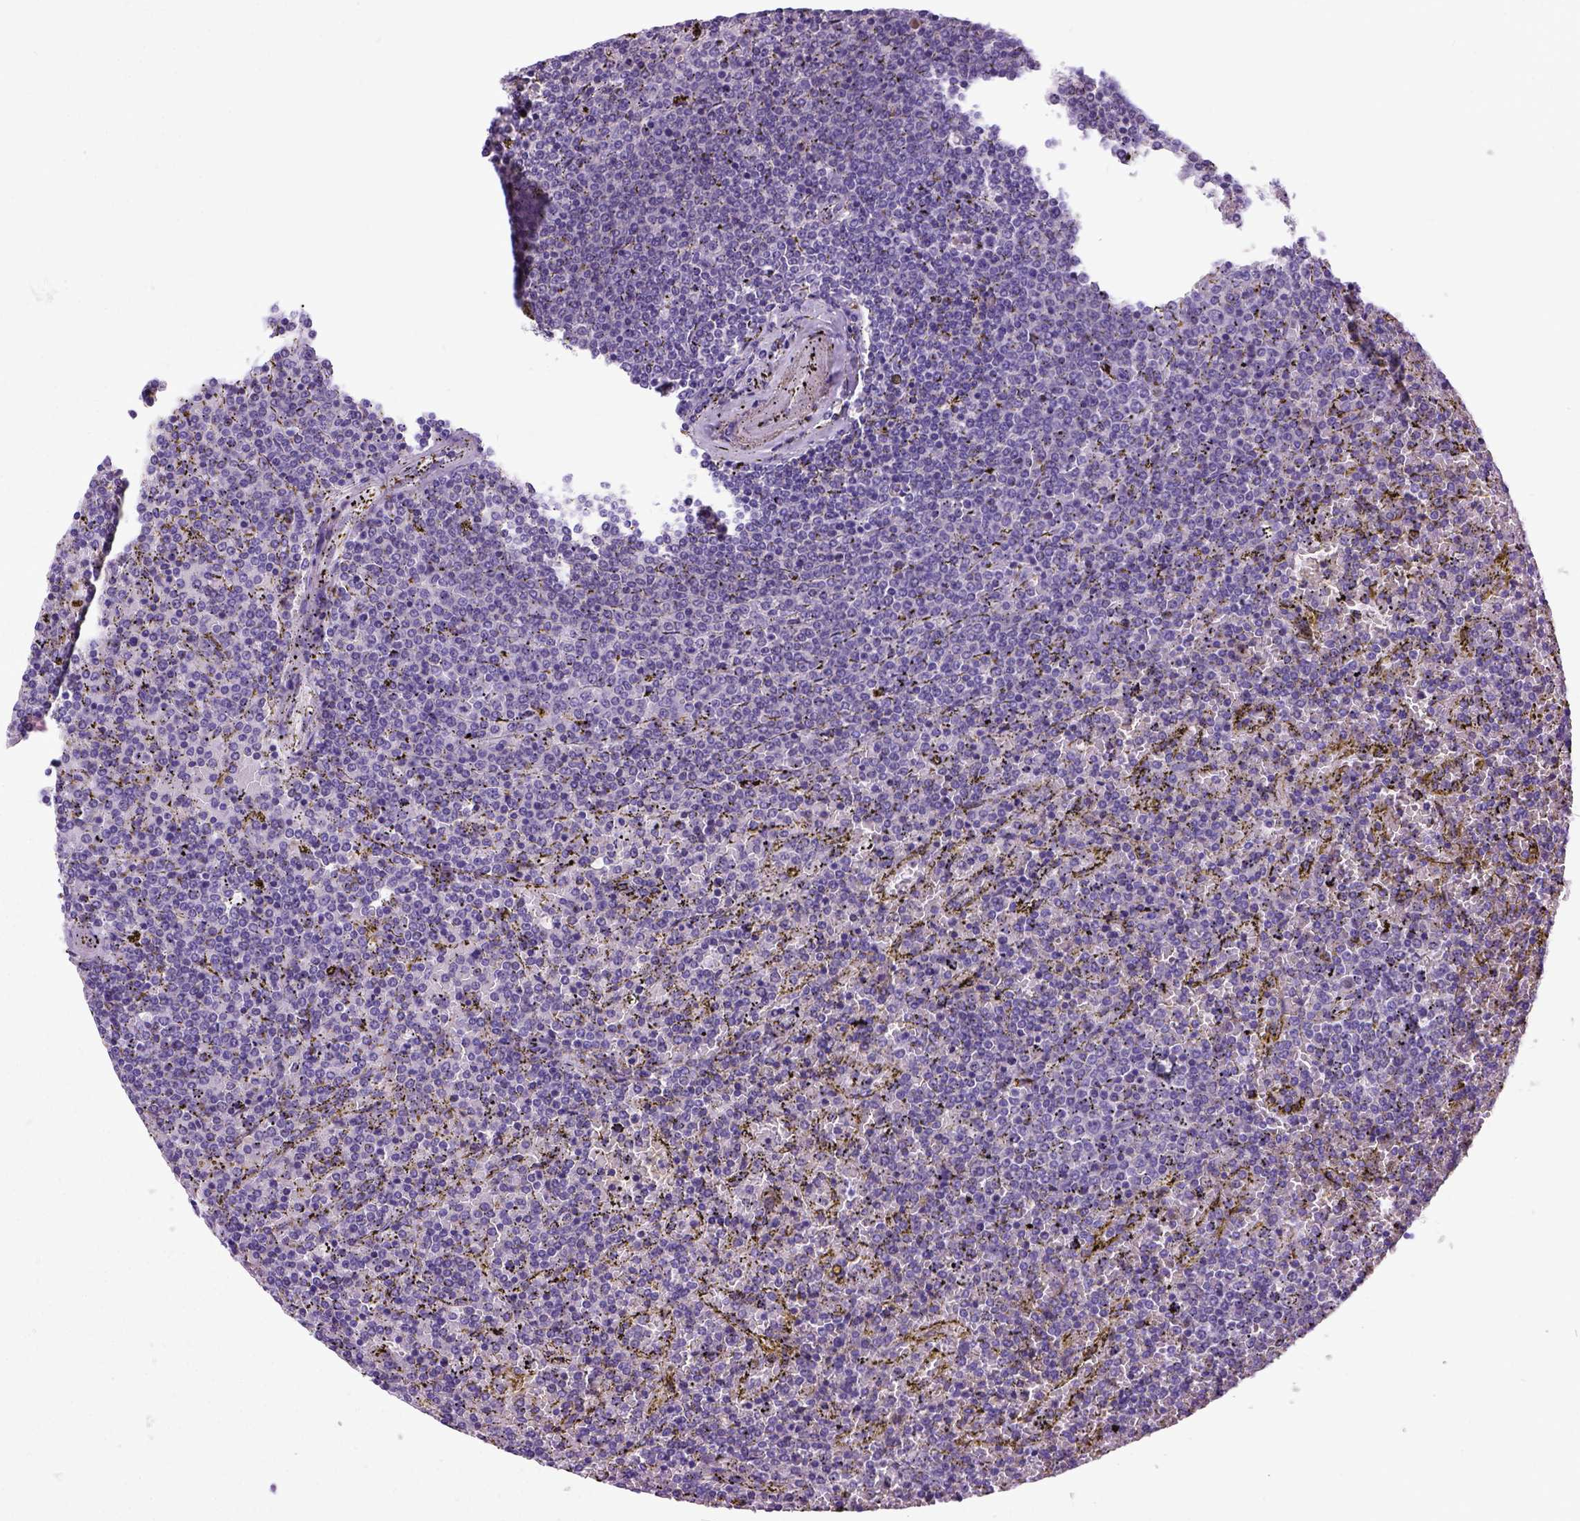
{"staining": {"intensity": "negative", "quantity": "none", "location": "none"}, "tissue": "lymphoma", "cell_type": "Tumor cells", "image_type": "cancer", "snomed": [{"axis": "morphology", "description": "Malignant lymphoma, non-Hodgkin's type, Low grade"}, {"axis": "topography", "description": "Spleen"}], "caption": "This is an IHC photomicrograph of human low-grade malignant lymphoma, non-Hodgkin's type. There is no positivity in tumor cells.", "gene": "NEK5", "patient": {"sex": "female", "age": 77}}